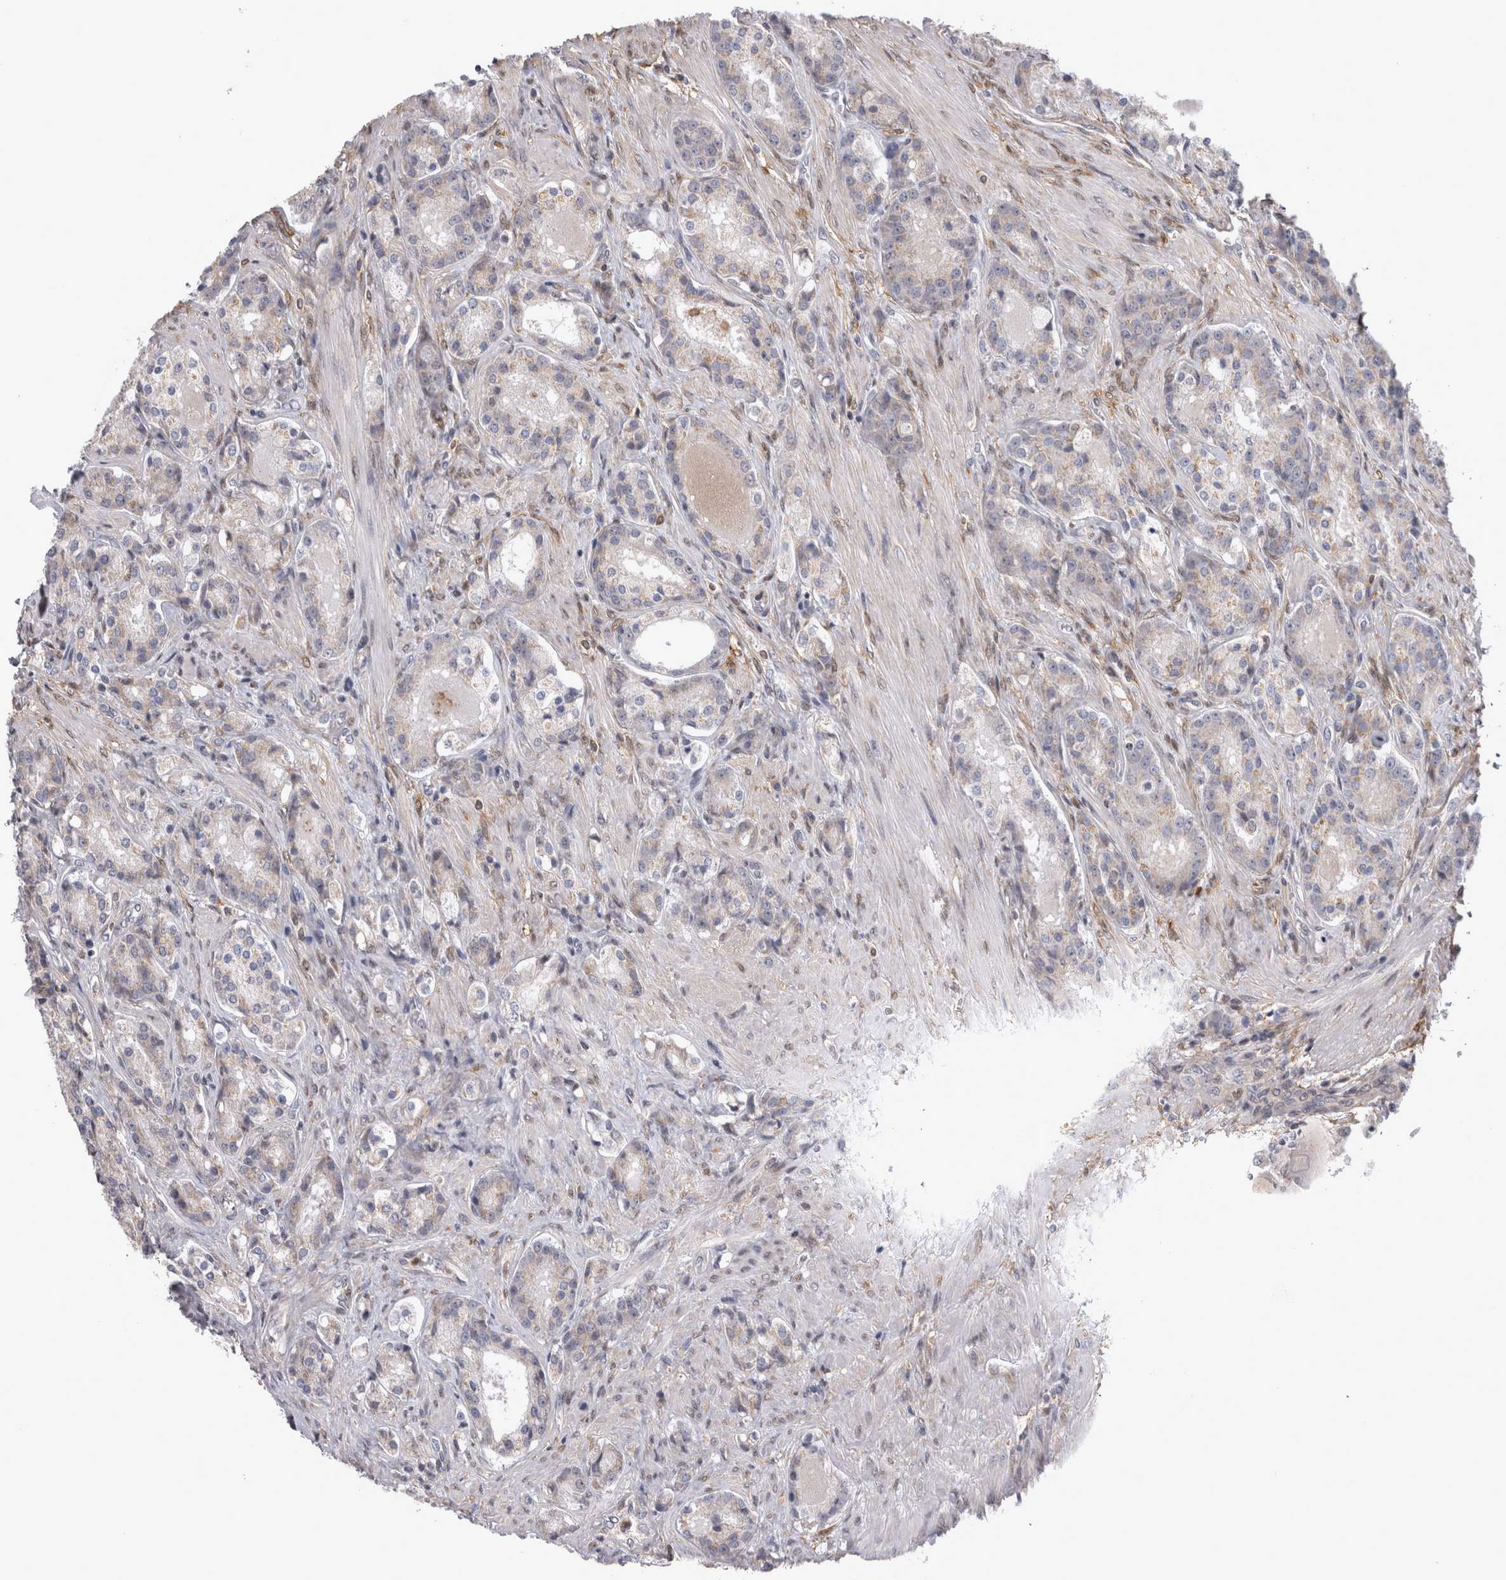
{"staining": {"intensity": "weak", "quantity": ">75%", "location": "cytoplasmic/membranous"}, "tissue": "prostate cancer", "cell_type": "Tumor cells", "image_type": "cancer", "snomed": [{"axis": "morphology", "description": "Adenocarcinoma, High grade"}, {"axis": "topography", "description": "Prostate"}], "caption": "Tumor cells reveal weak cytoplasmic/membranous expression in about >75% of cells in prostate high-grade adenocarcinoma.", "gene": "CHIC2", "patient": {"sex": "male", "age": 60}}